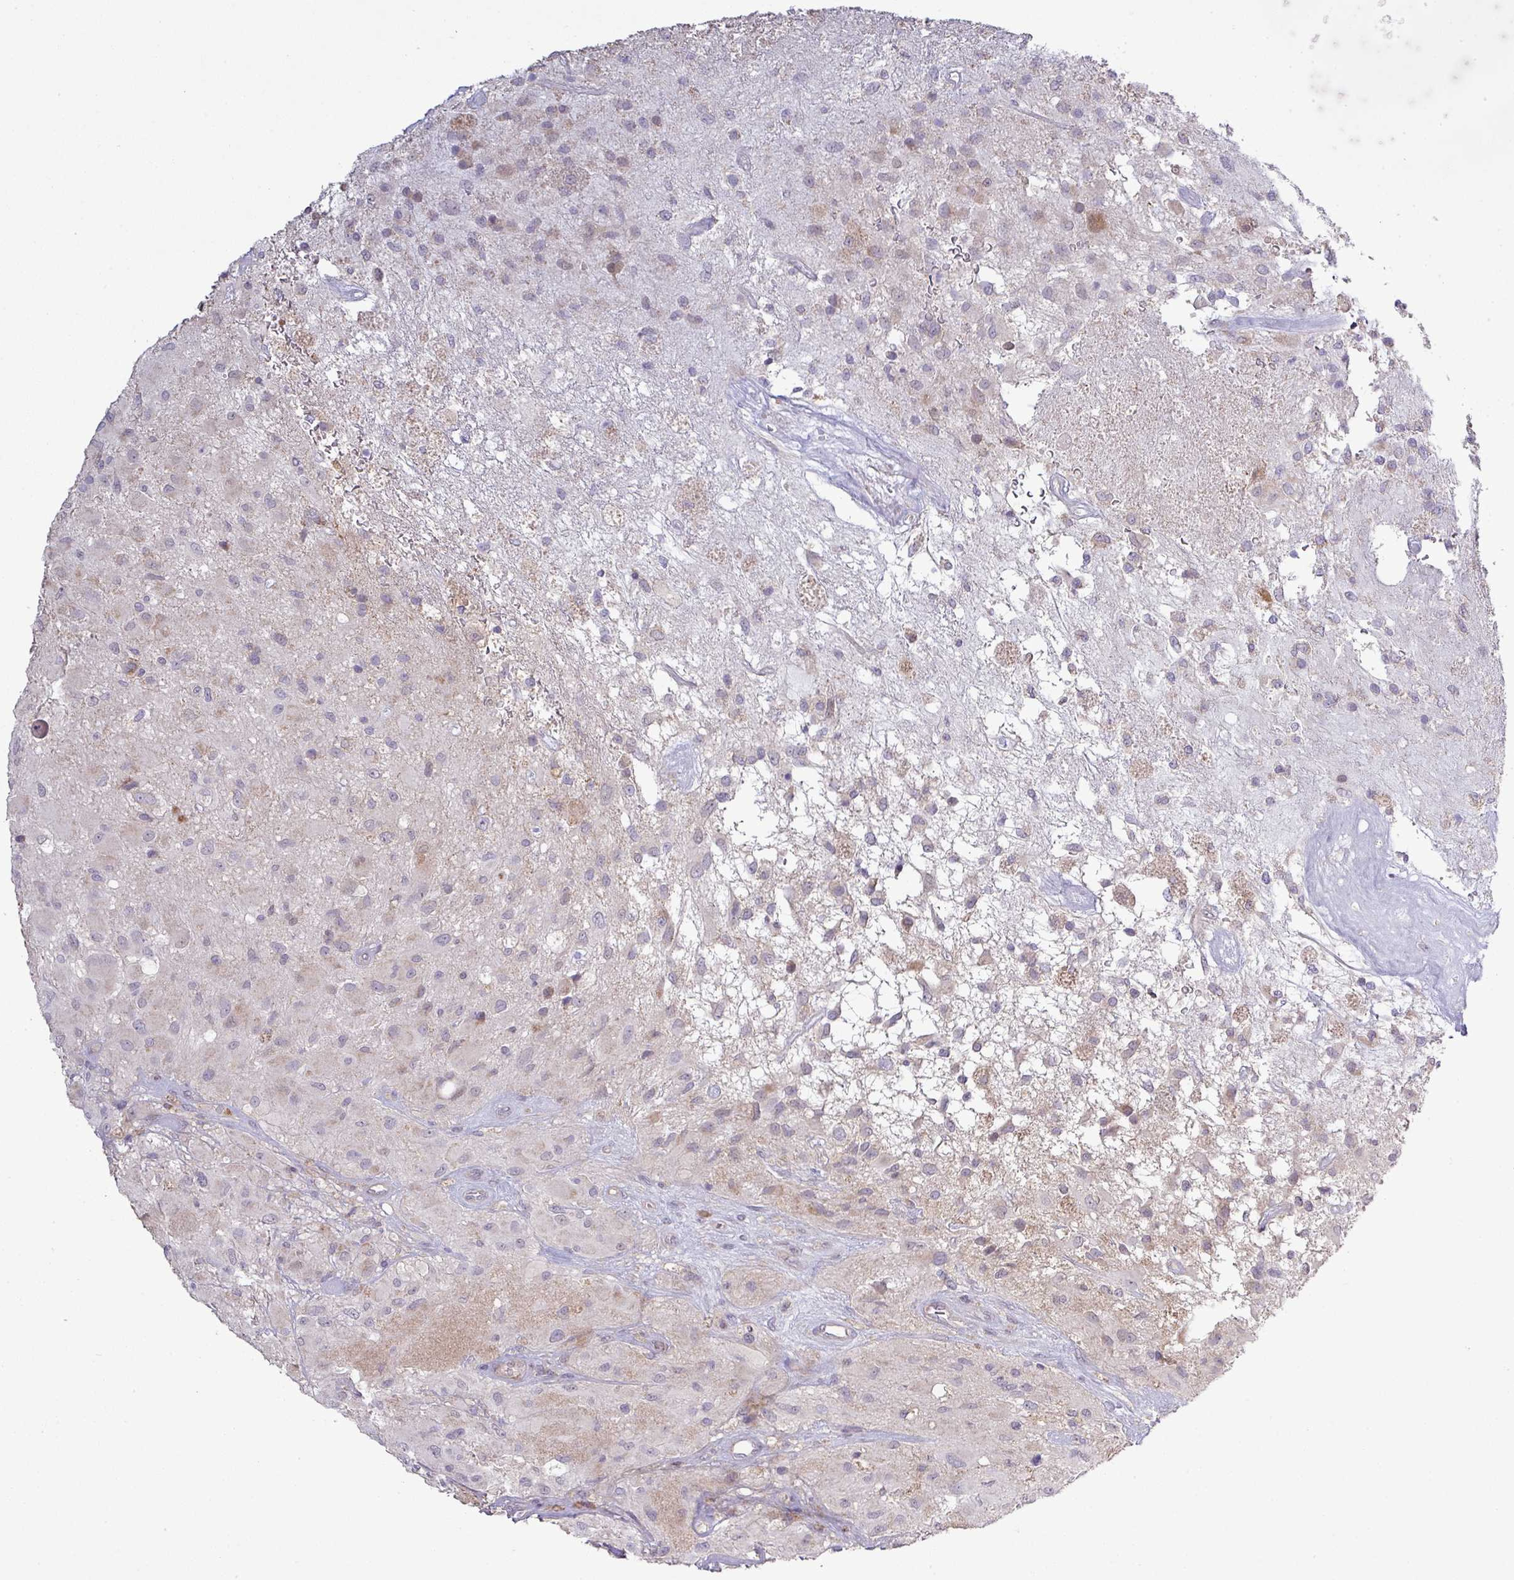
{"staining": {"intensity": "strong", "quantity": "<25%", "location": "cytoplasmic/membranous"}, "tissue": "glioma", "cell_type": "Tumor cells", "image_type": "cancer", "snomed": [{"axis": "morphology", "description": "Glioma, malignant, High grade"}, {"axis": "topography", "description": "Brain"}], "caption": "Immunohistochemical staining of glioma shows medium levels of strong cytoplasmic/membranous protein positivity in about <25% of tumor cells.", "gene": "TPRA1", "patient": {"sex": "female", "age": 67}}